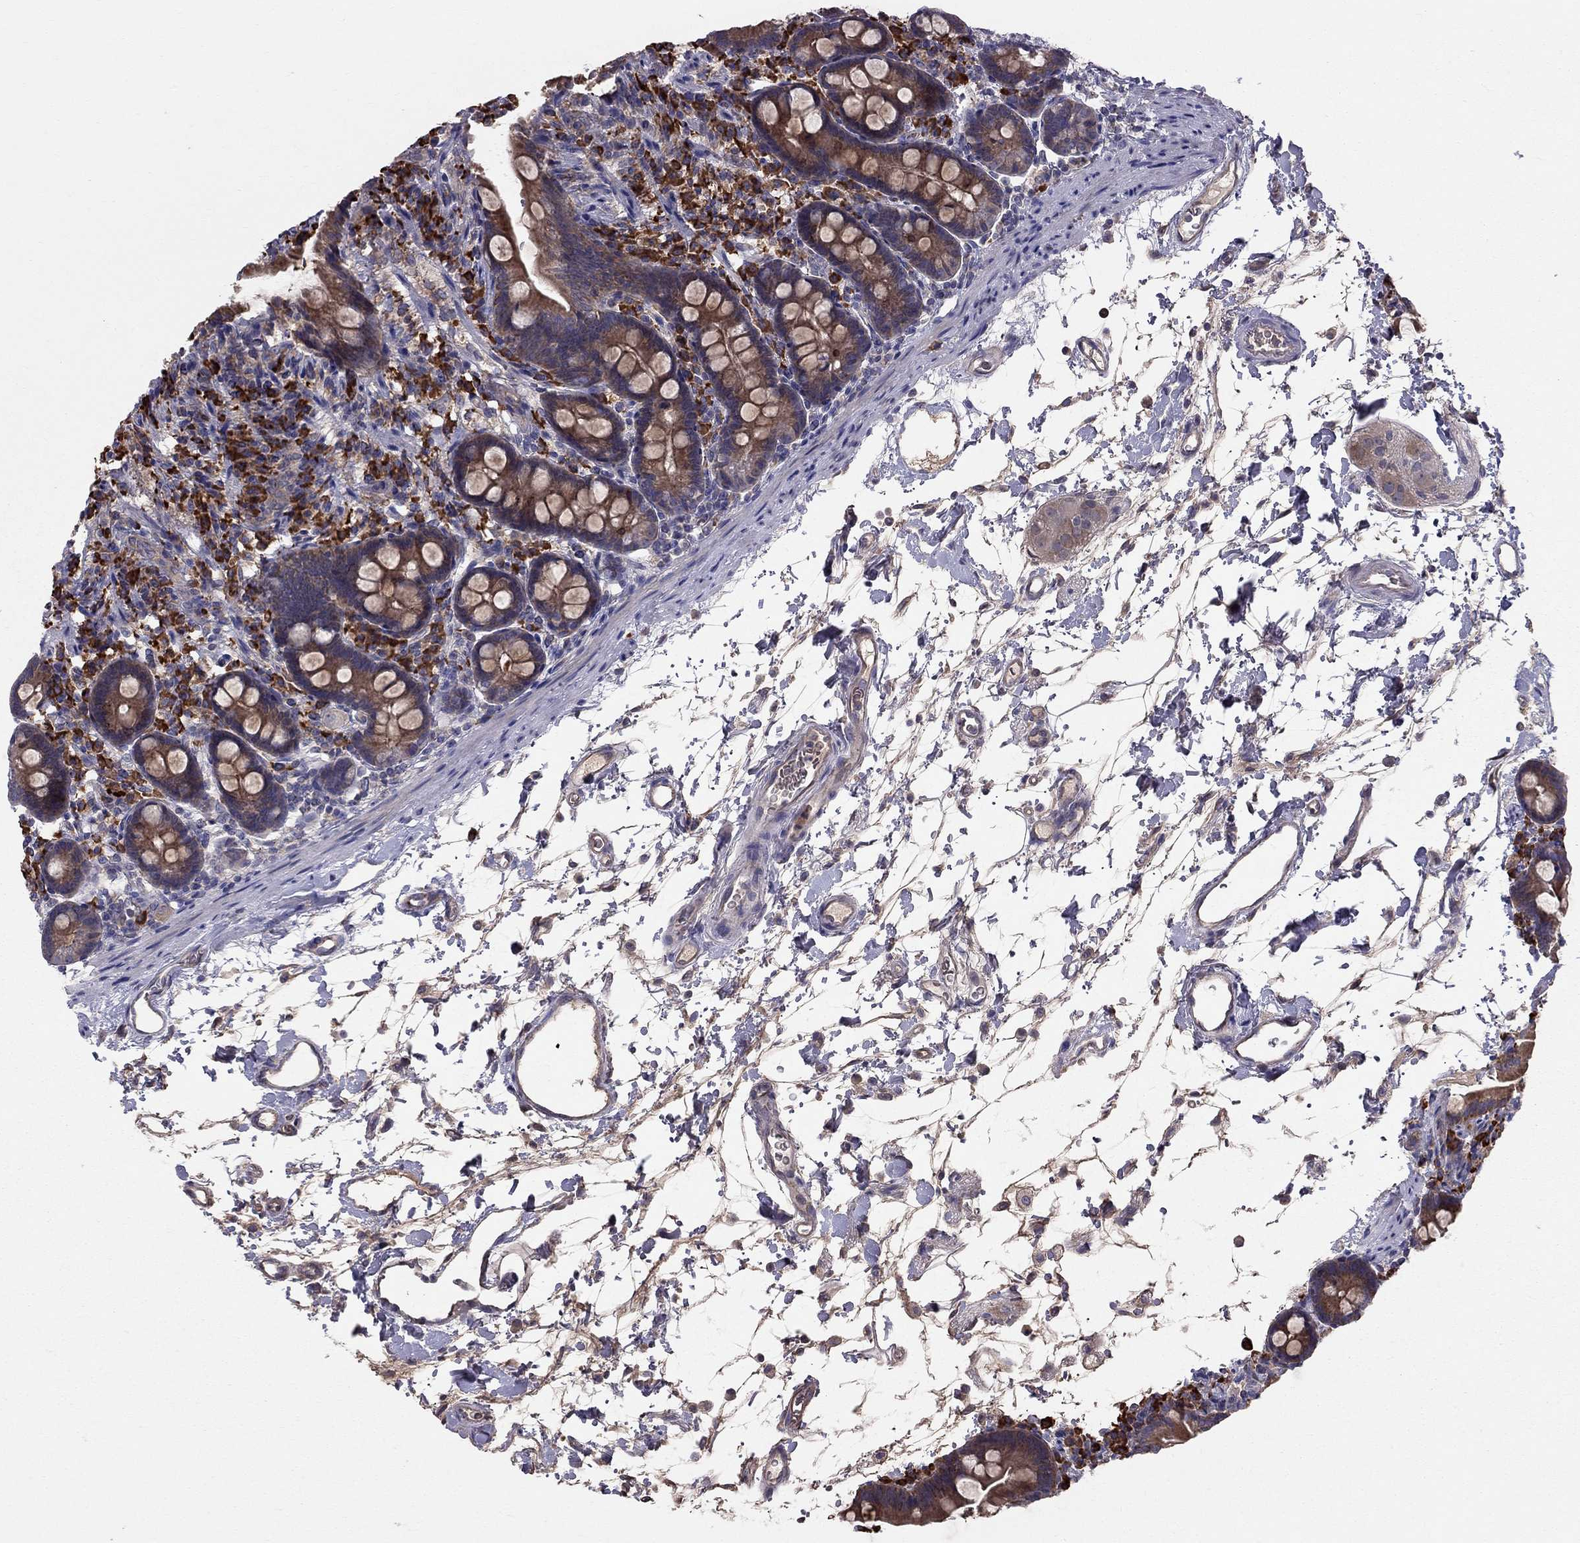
{"staining": {"intensity": "moderate", "quantity": ">75%", "location": "cytoplasmic/membranous"}, "tissue": "small intestine", "cell_type": "Glandular cells", "image_type": "normal", "snomed": [{"axis": "morphology", "description": "Normal tissue, NOS"}, {"axis": "topography", "description": "Small intestine"}], "caption": "Small intestine stained with DAB (3,3'-diaminobenzidine) immunohistochemistry (IHC) shows medium levels of moderate cytoplasmic/membranous staining in about >75% of glandular cells. (DAB (3,3'-diaminobenzidine) = brown stain, brightfield microscopy at high magnification).", "gene": "PIK3CG", "patient": {"sex": "female", "age": 44}}